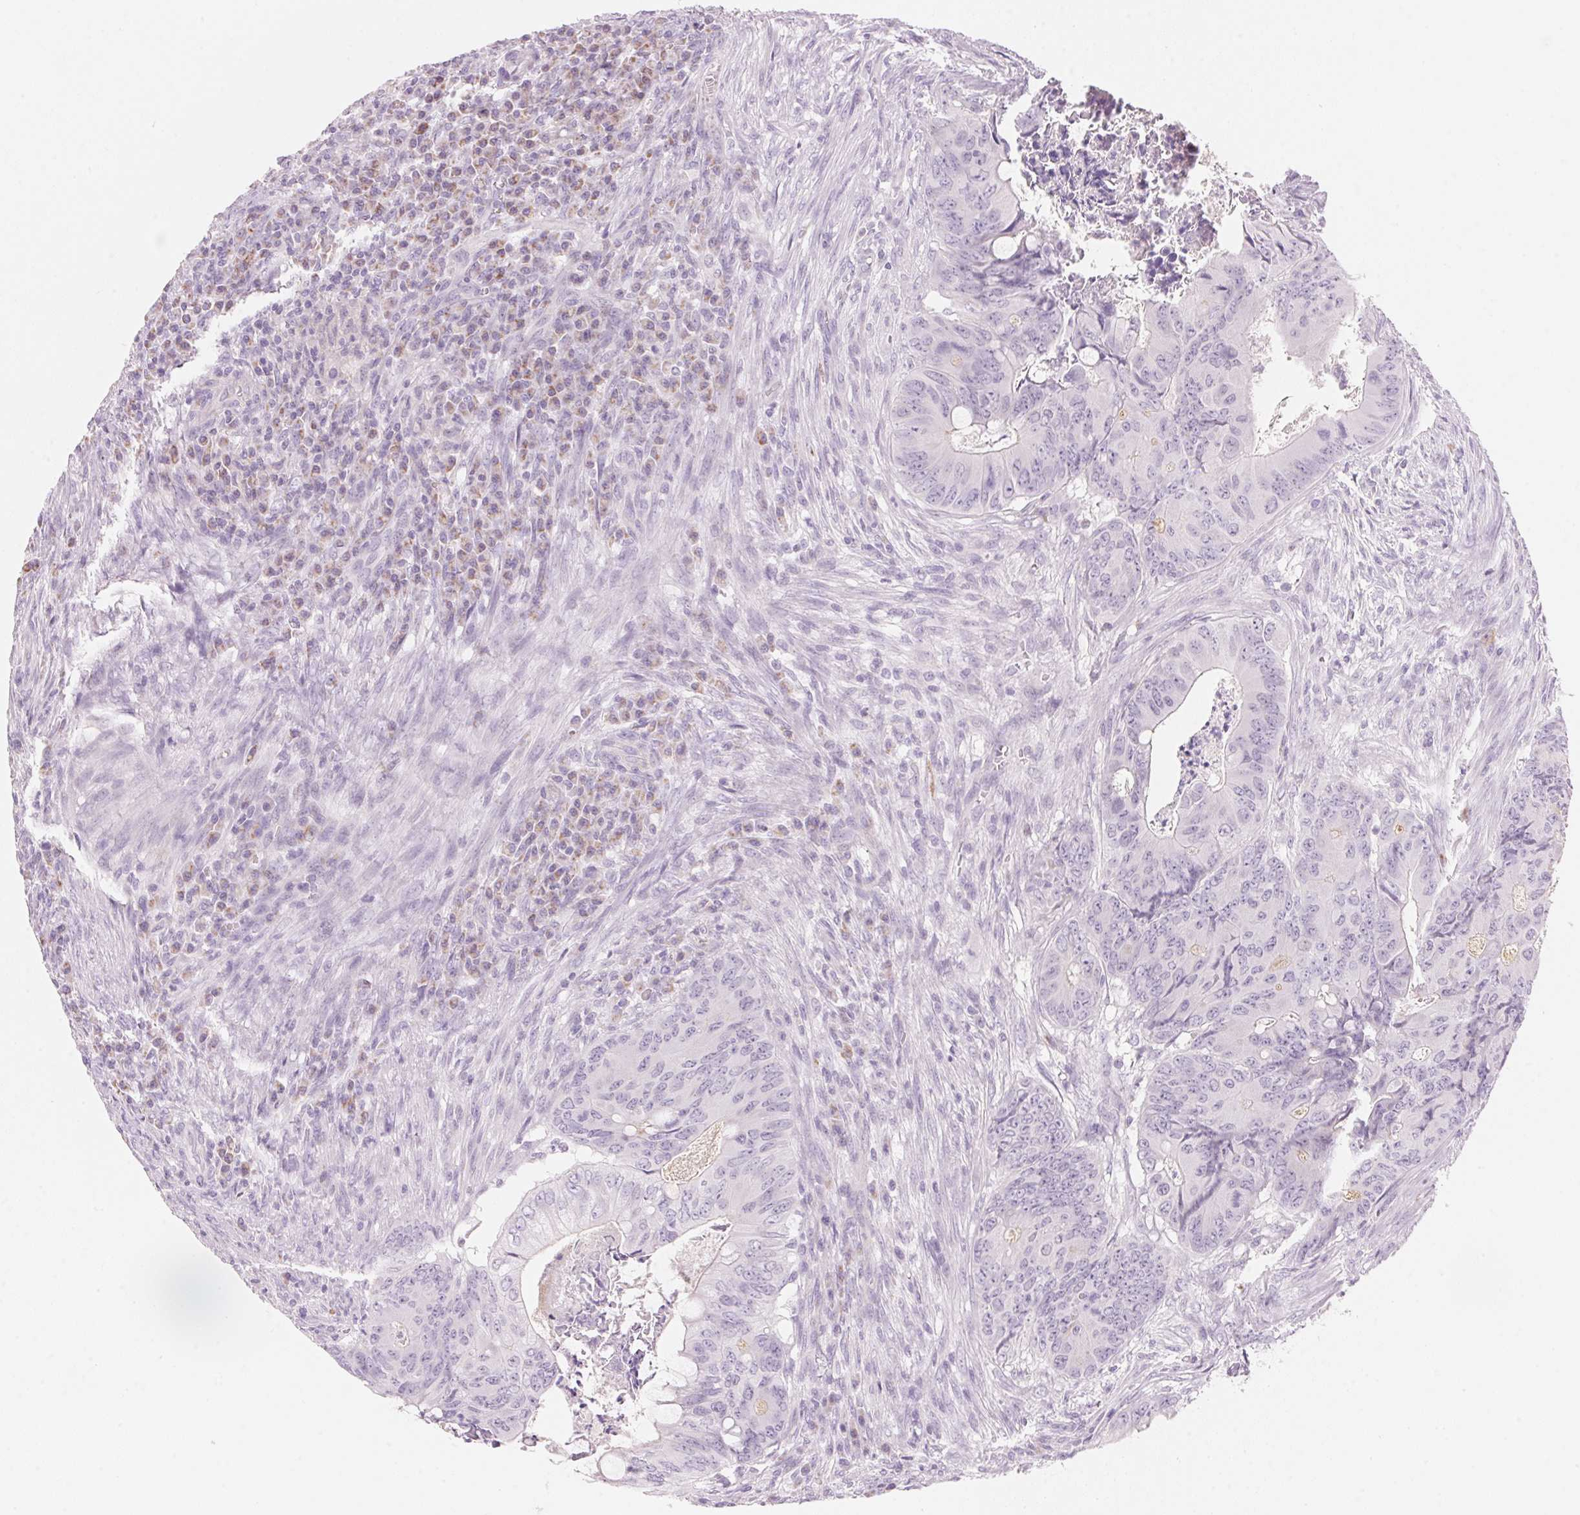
{"staining": {"intensity": "negative", "quantity": "none", "location": "none"}, "tissue": "colorectal cancer", "cell_type": "Tumor cells", "image_type": "cancer", "snomed": [{"axis": "morphology", "description": "Adenocarcinoma, NOS"}, {"axis": "topography", "description": "Colon"}], "caption": "A histopathology image of colorectal cancer stained for a protein shows no brown staining in tumor cells.", "gene": "HOXB13", "patient": {"sex": "female", "age": 74}}